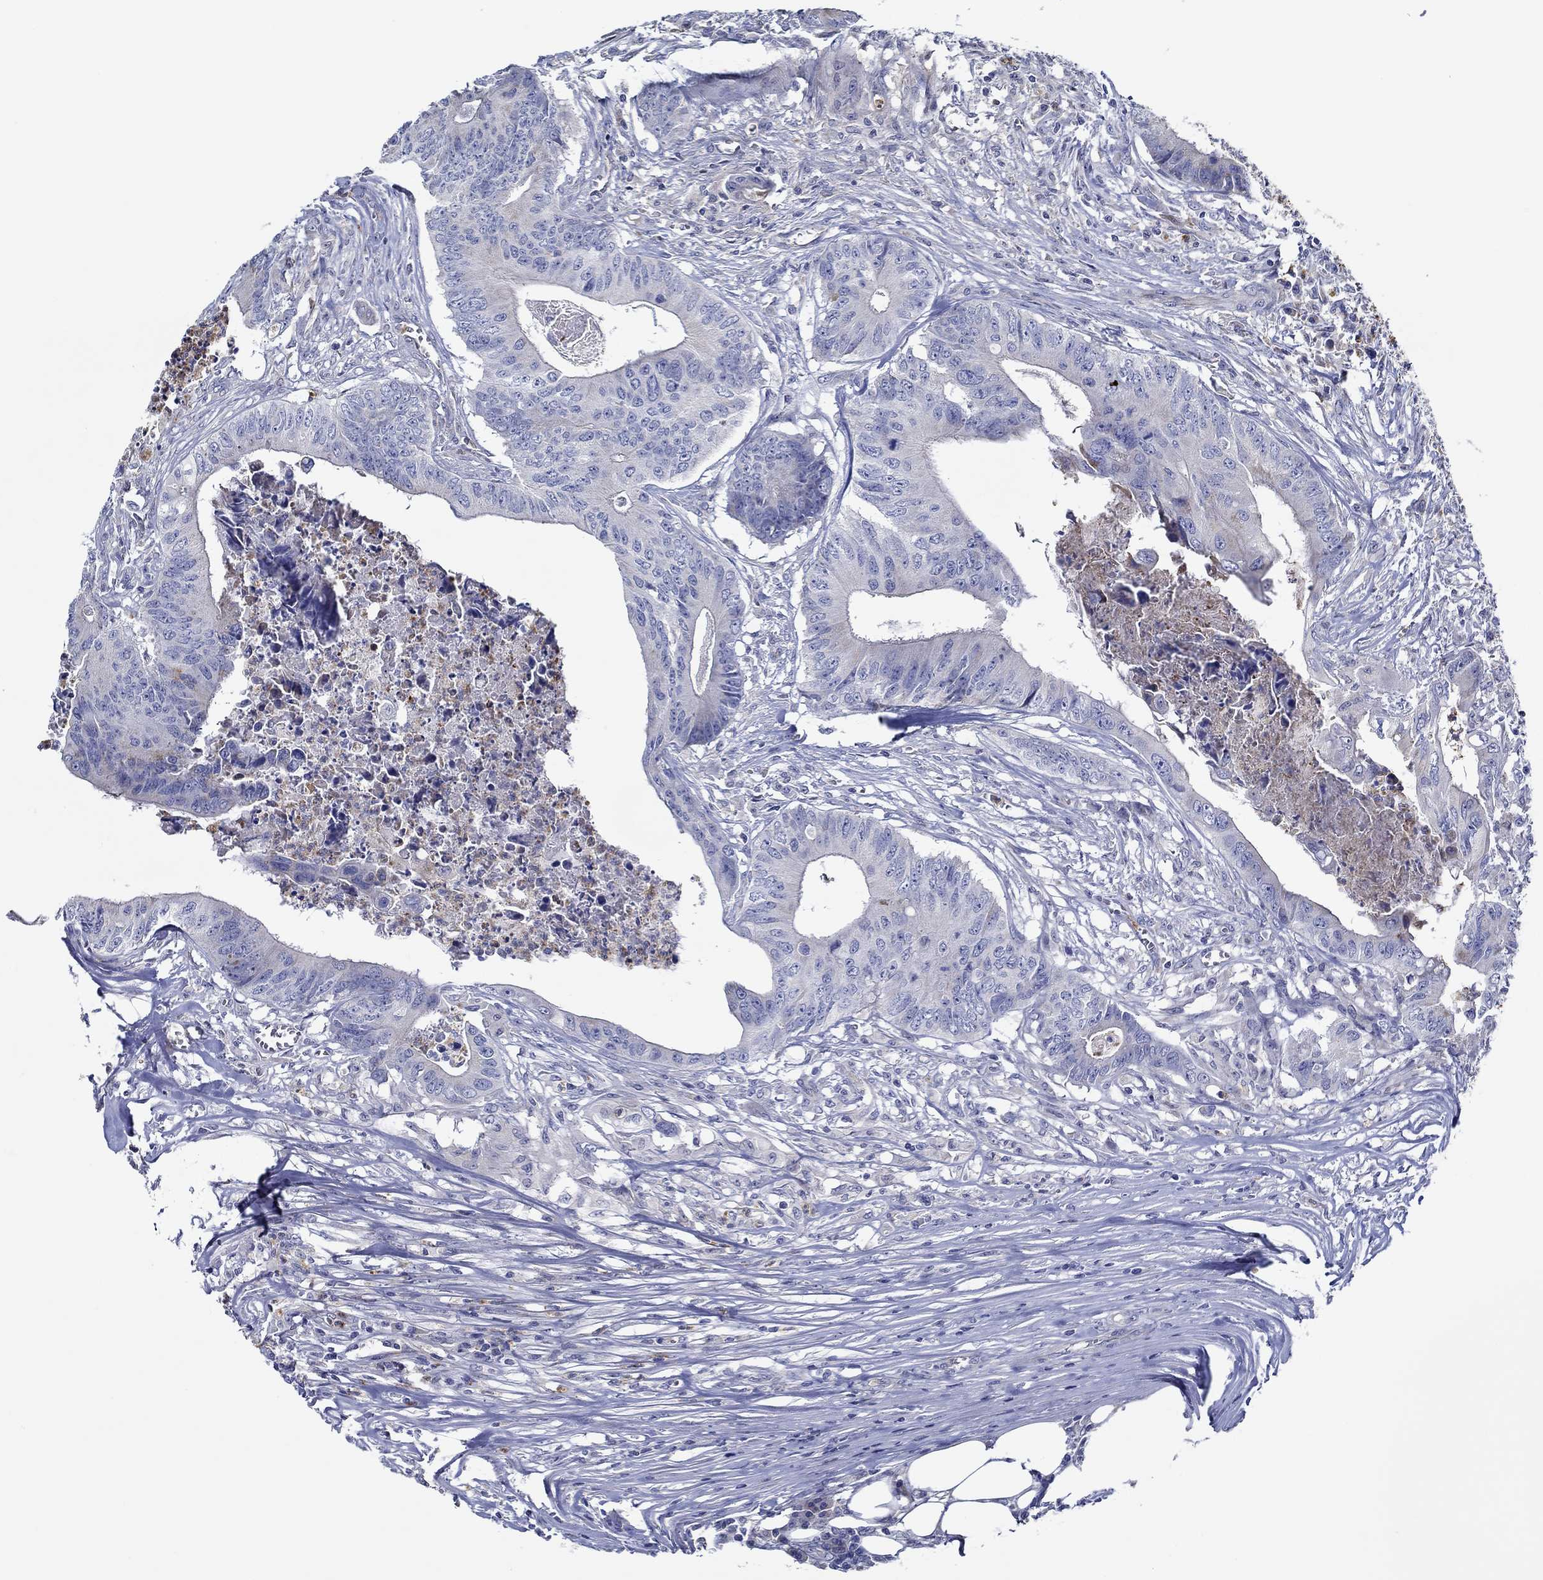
{"staining": {"intensity": "negative", "quantity": "none", "location": "none"}, "tissue": "colorectal cancer", "cell_type": "Tumor cells", "image_type": "cancer", "snomed": [{"axis": "morphology", "description": "Adenocarcinoma, NOS"}, {"axis": "topography", "description": "Colon"}], "caption": "DAB immunohistochemical staining of colorectal cancer demonstrates no significant staining in tumor cells. (Immunohistochemistry, brightfield microscopy, high magnification).", "gene": "CFAP61", "patient": {"sex": "male", "age": 84}}